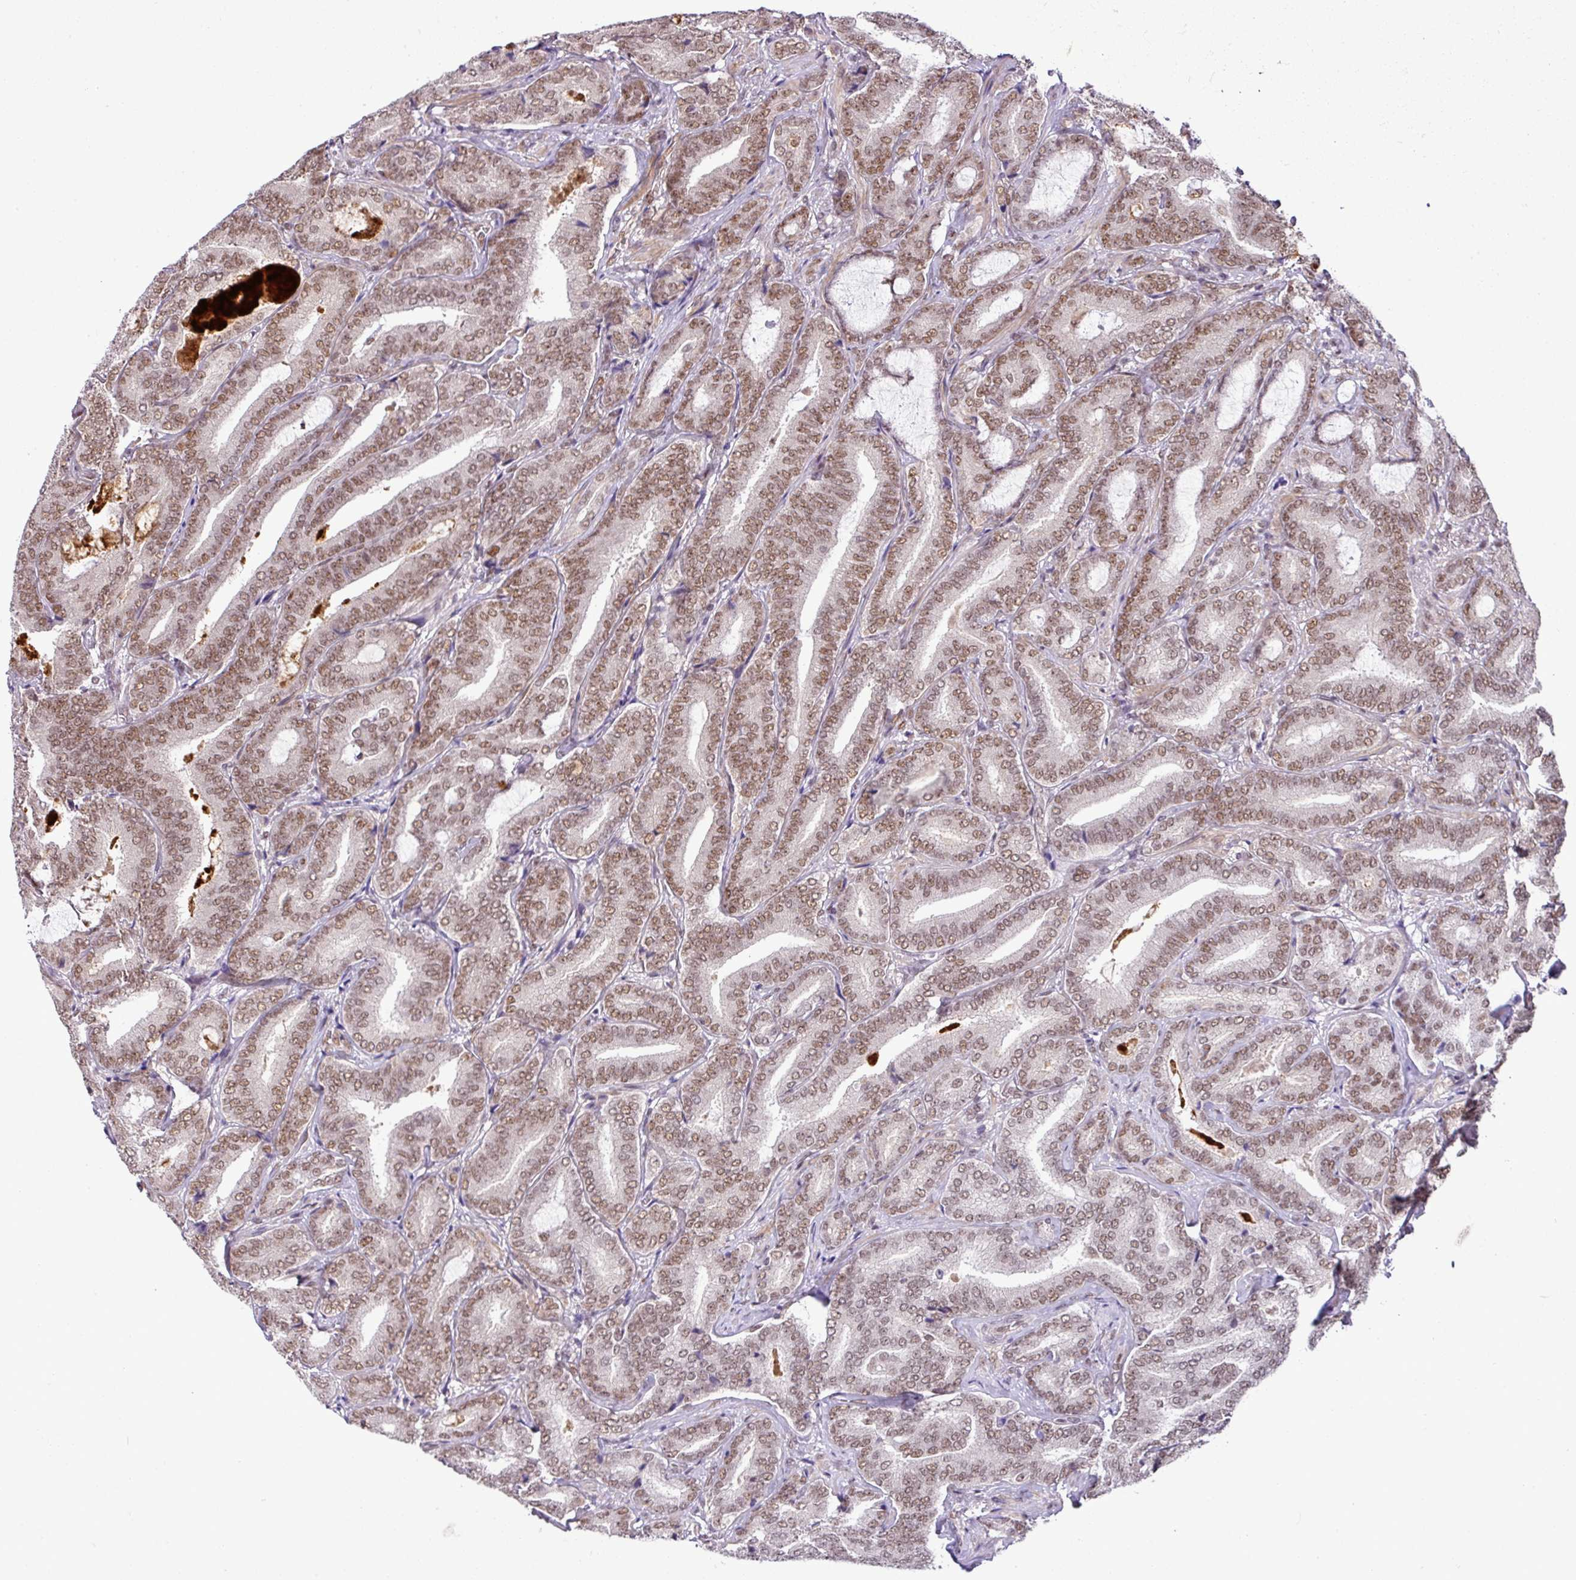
{"staining": {"intensity": "moderate", "quantity": ">75%", "location": "nuclear"}, "tissue": "prostate cancer", "cell_type": "Tumor cells", "image_type": "cancer", "snomed": [{"axis": "morphology", "description": "Adenocarcinoma, Low grade"}, {"axis": "topography", "description": "Prostate and seminal vesicle, NOS"}], "caption": "Immunohistochemical staining of prostate adenocarcinoma (low-grade) demonstrates medium levels of moderate nuclear protein staining in about >75% of tumor cells.", "gene": "PGAP4", "patient": {"sex": "male", "age": 61}}